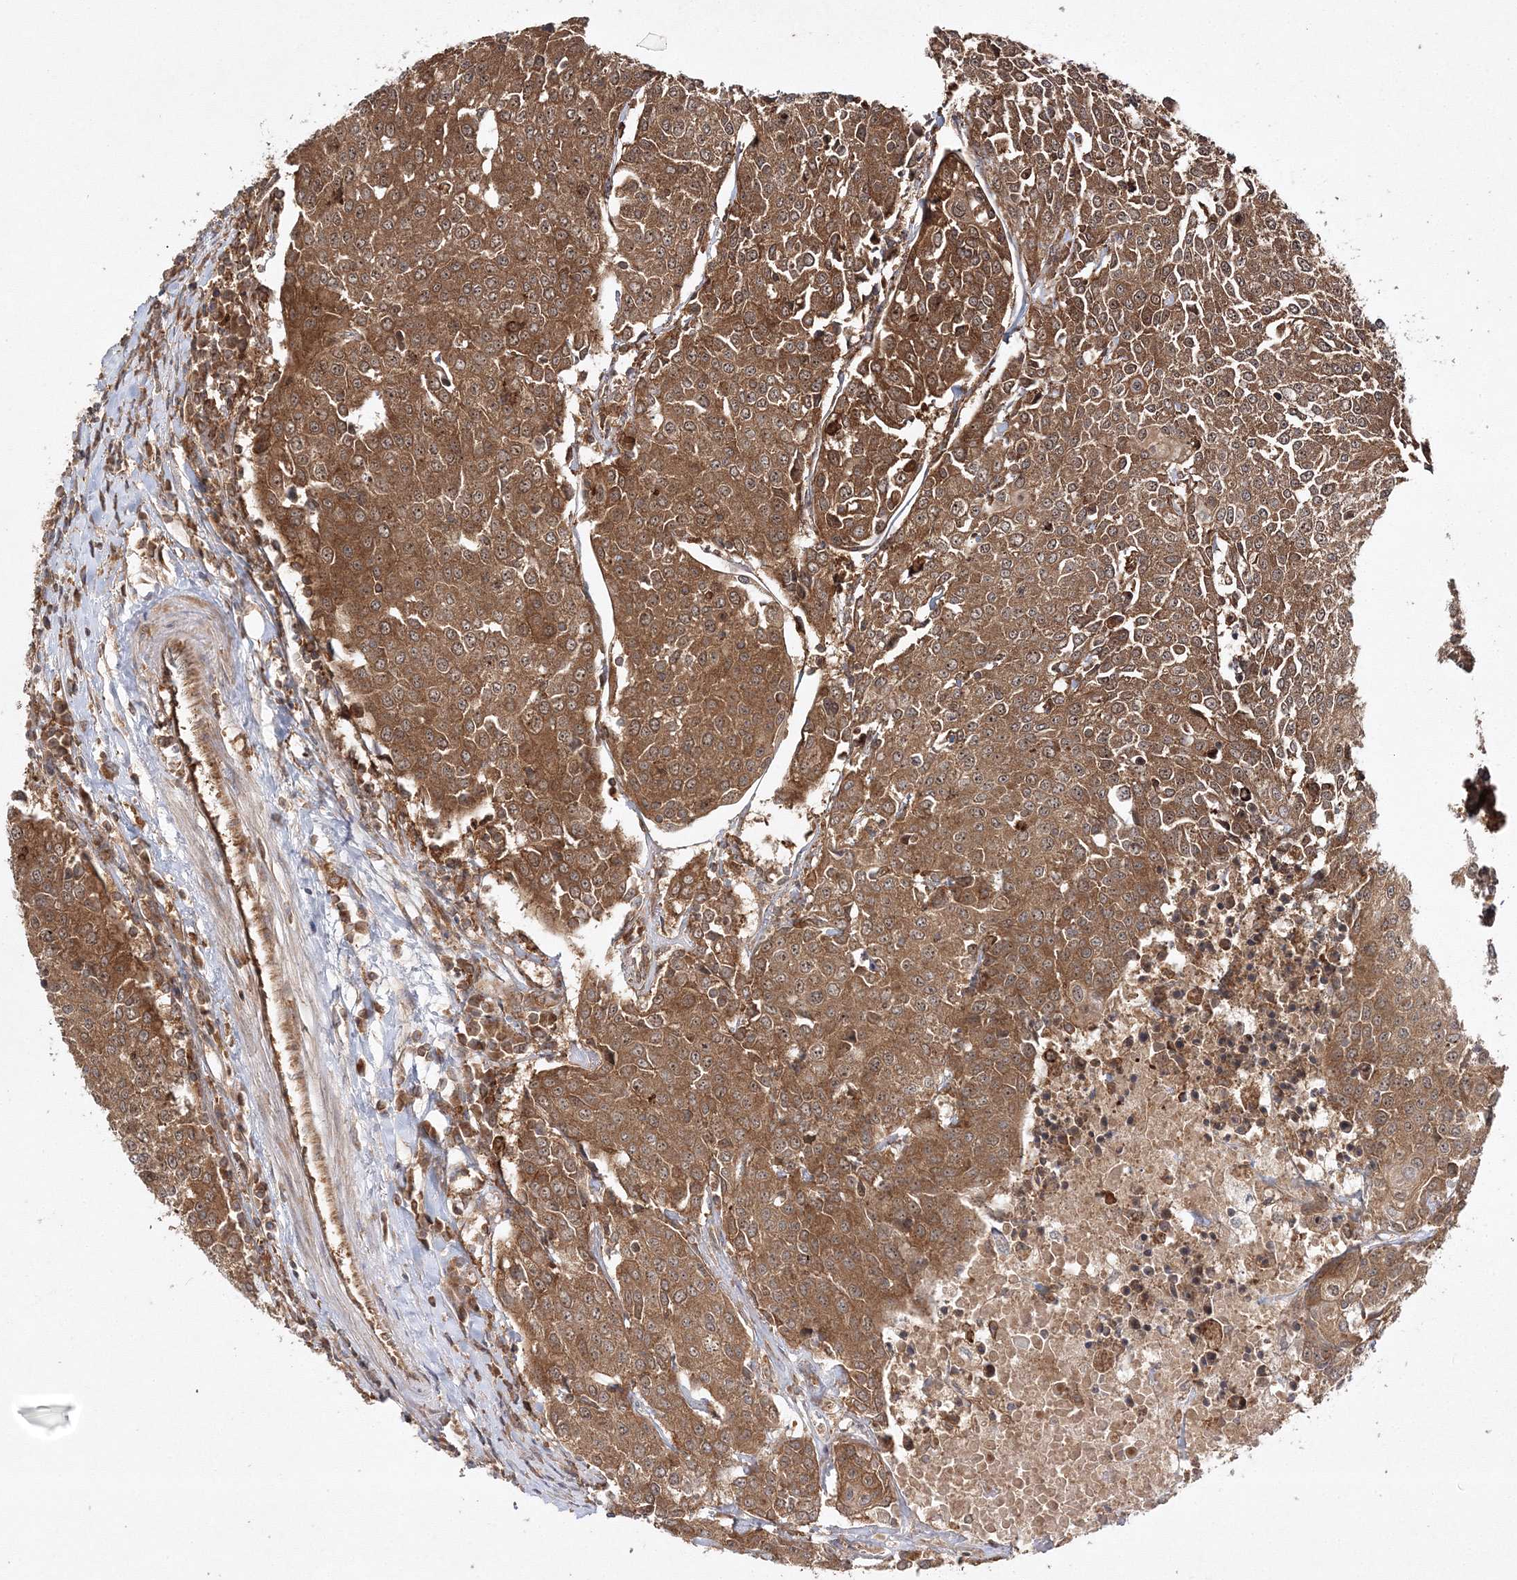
{"staining": {"intensity": "moderate", "quantity": ">75%", "location": "cytoplasmic/membranous"}, "tissue": "urothelial cancer", "cell_type": "Tumor cells", "image_type": "cancer", "snomed": [{"axis": "morphology", "description": "Urothelial carcinoma, High grade"}, {"axis": "topography", "description": "Urinary bladder"}], "caption": "This image exhibits immunohistochemistry staining of urothelial carcinoma (high-grade), with medium moderate cytoplasmic/membranous staining in about >75% of tumor cells.", "gene": "WDR37", "patient": {"sex": "female", "age": 85}}